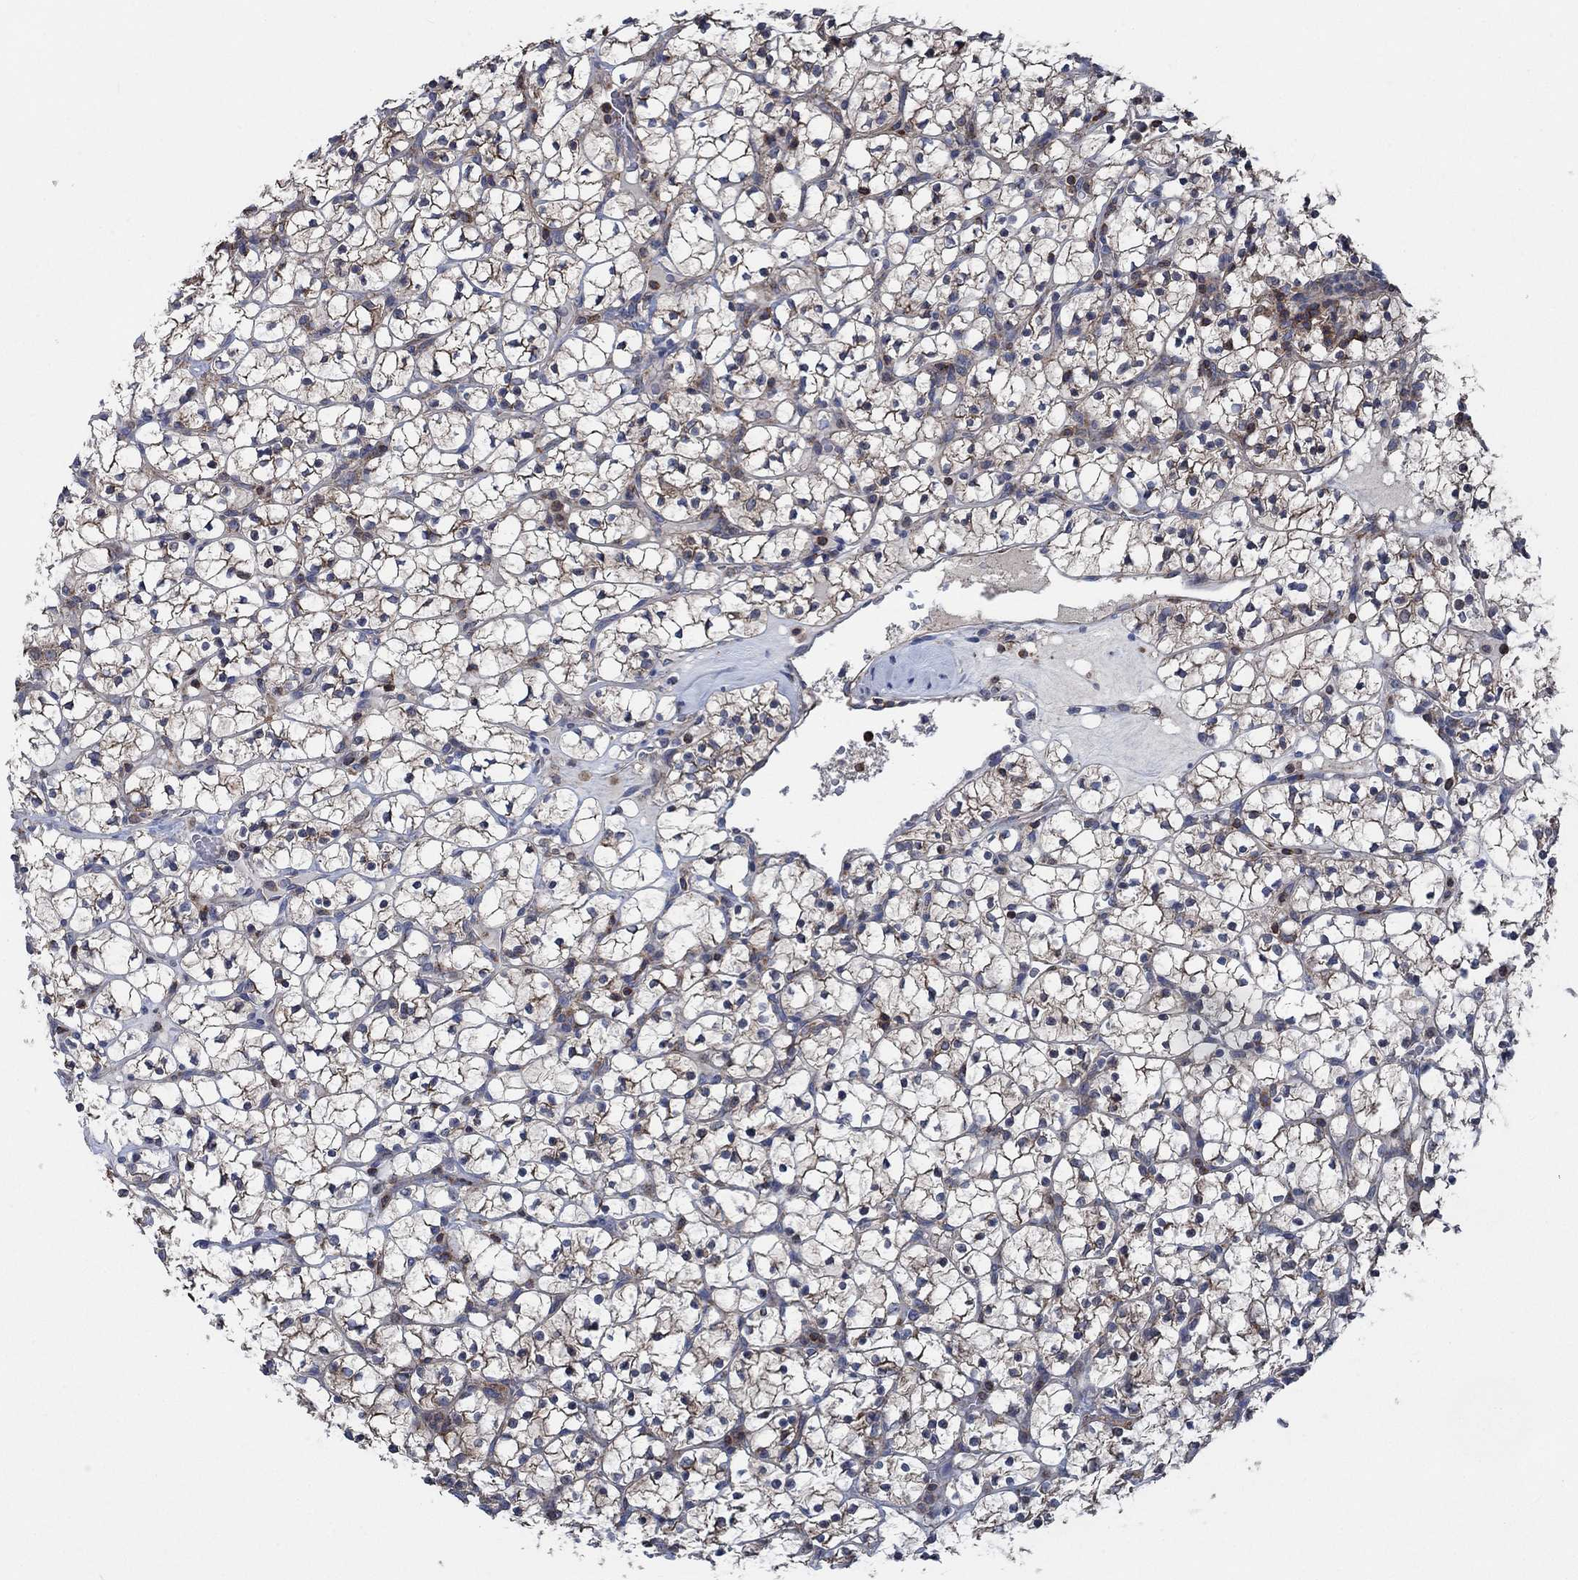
{"staining": {"intensity": "weak", "quantity": ">75%", "location": "cytoplasmic/membranous"}, "tissue": "renal cancer", "cell_type": "Tumor cells", "image_type": "cancer", "snomed": [{"axis": "morphology", "description": "Adenocarcinoma, NOS"}, {"axis": "topography", "description": "Kidney"}], "caption": "This photomicrograph reveals IHC staining of human renal cancer, with low weak cytoplasmic/membranous expression in about >75% of tumor cells.", "gene": "STXBP6", "patient": {"sex": "female", "age": 89}}